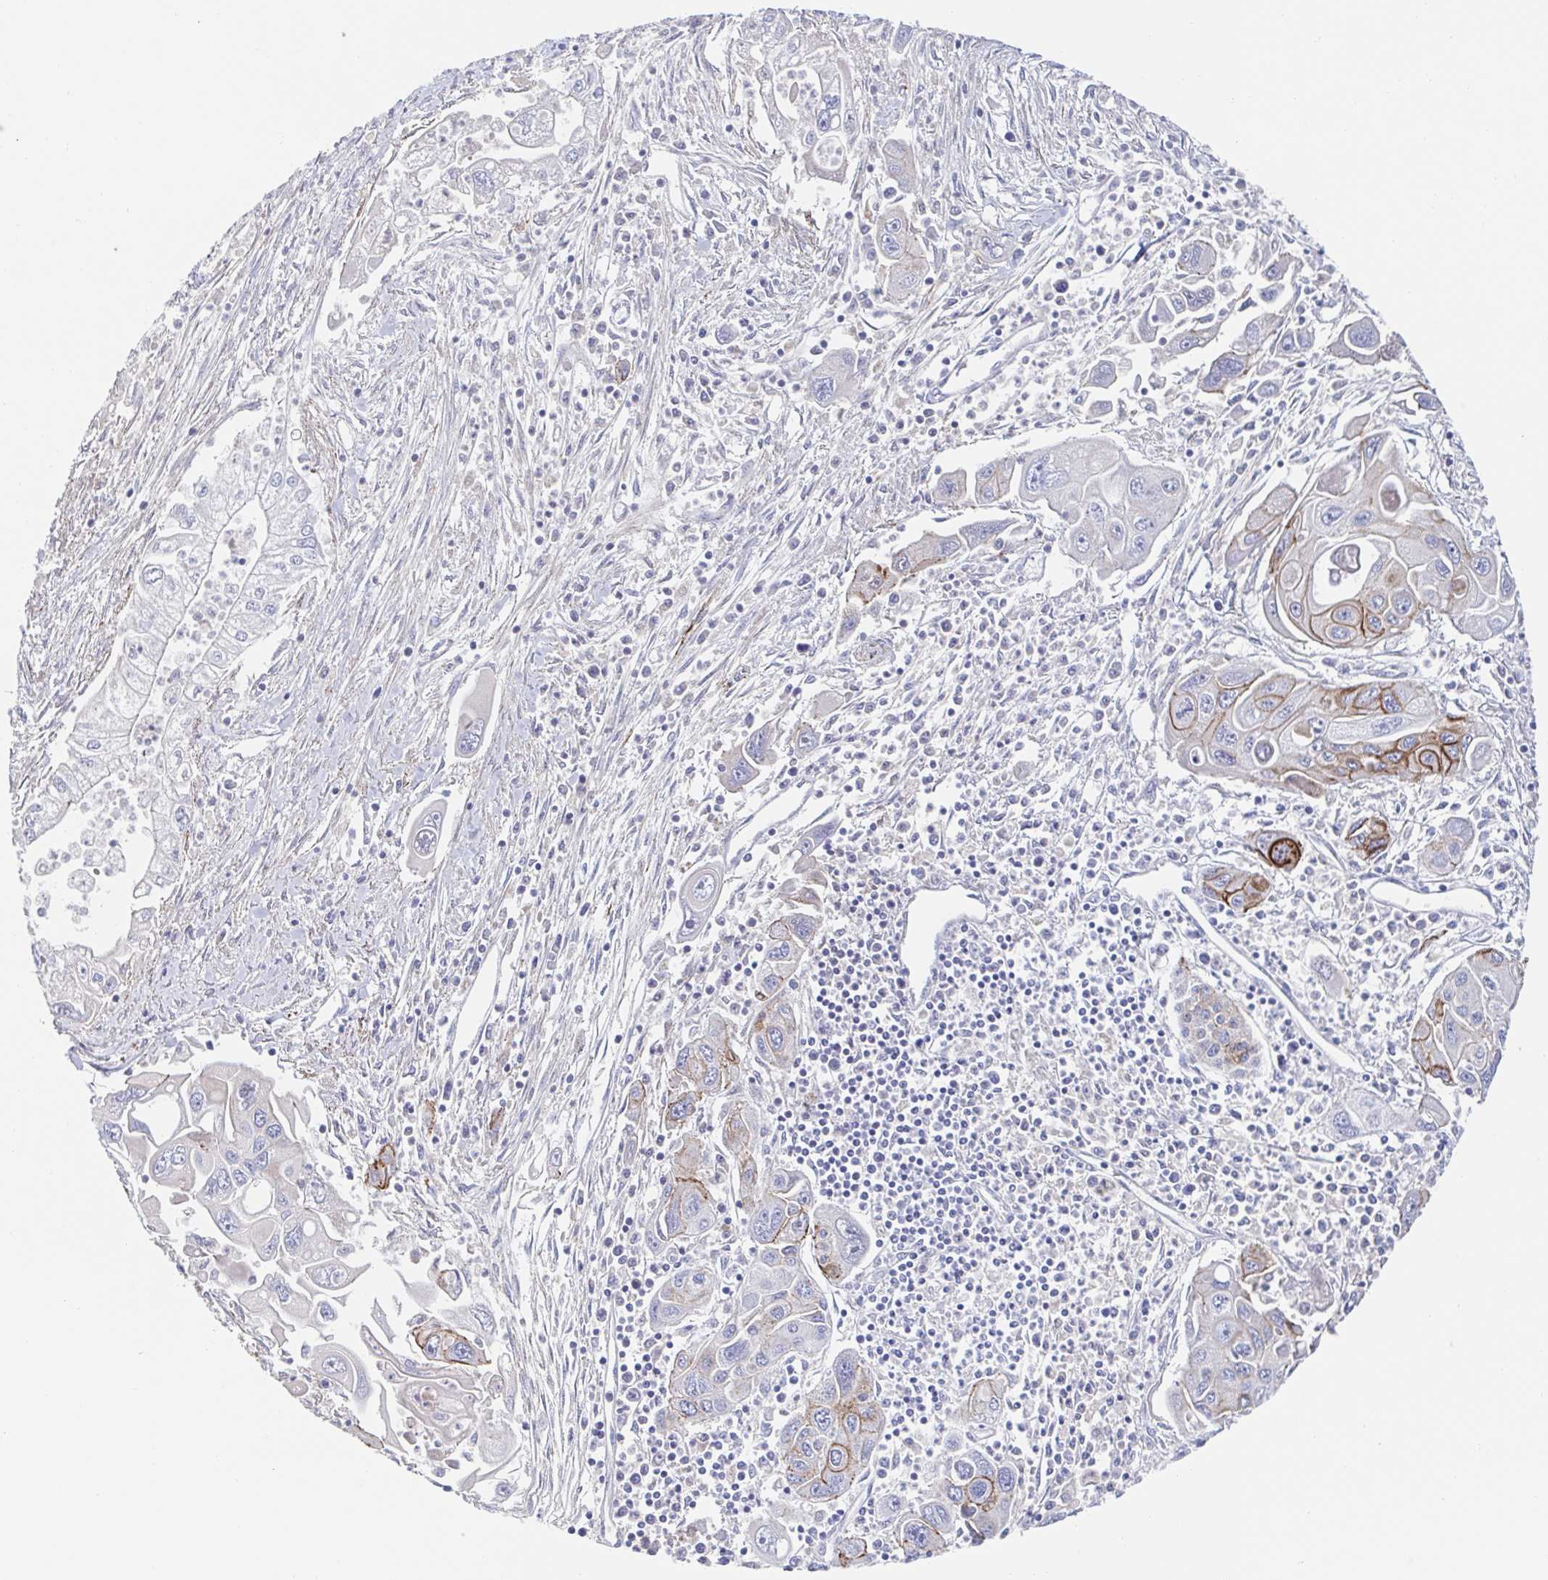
{"staining": {"intensity": "strong", "quantity": "<25%", "location": "cytoplasmic/membranous"}, "tissue": "pancreatic cancer", "cell_type": "Tumor cells", "image_type": "cancer", "snomed": [{"axis": "morphology", "description": "Adenocarcinoma, NOS"}, {"axis": "topography", "description": "Pancreas"}], "caption": "There is medium levels of strong cytoplasmic/membranous positivity in tumor cells of pancreatic cancer (adenocarcinoma), as demonstrated by immunohistochemical staining (brown color).", "gene": "CDH2", "patient": {"sex": "male", "age": 70}}